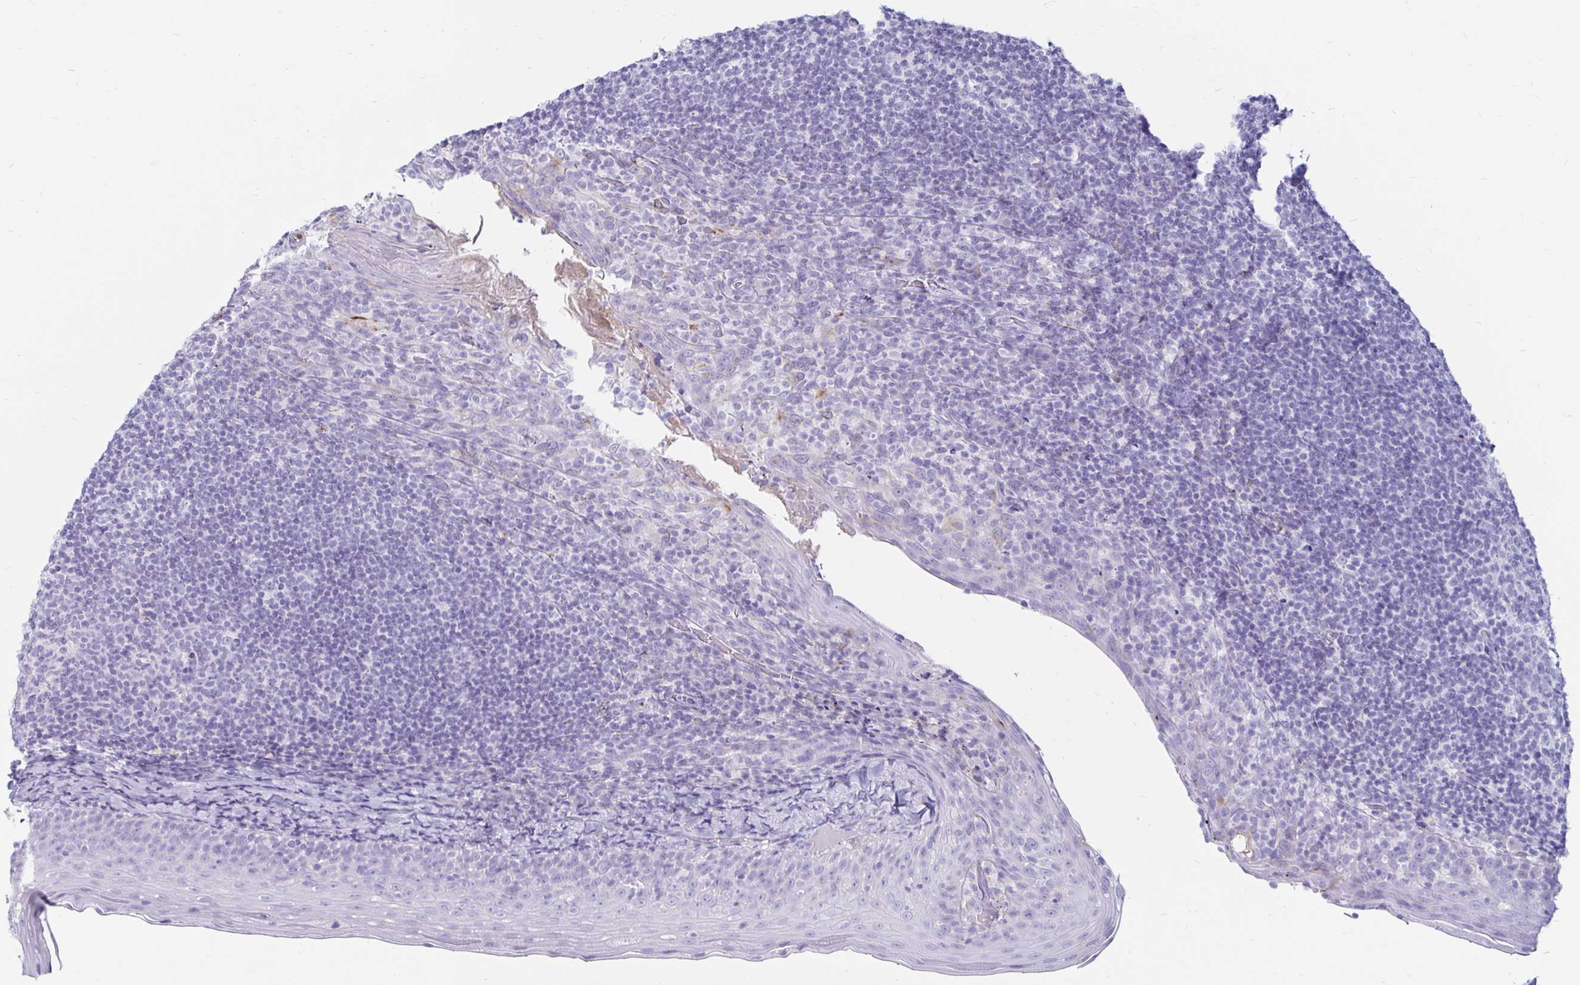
{"staining": {"intensity": "negative", "quantity": "none", "location": "none"}, "tissue": "tonsil", "cell_type": "Germinal center cells", "image_type": "normal", "snomed": [{"axis": "morphology", "description": "Normal tissue, NOS"}, {"axis": "topography", "description": "Tonsil"}], "caption": "This is an IHC histopathology image of normal tonsil. There is no positivity in germinal center cells.", "gene": "TIMP1", "patient": {"sex": "female", "age": 10}}